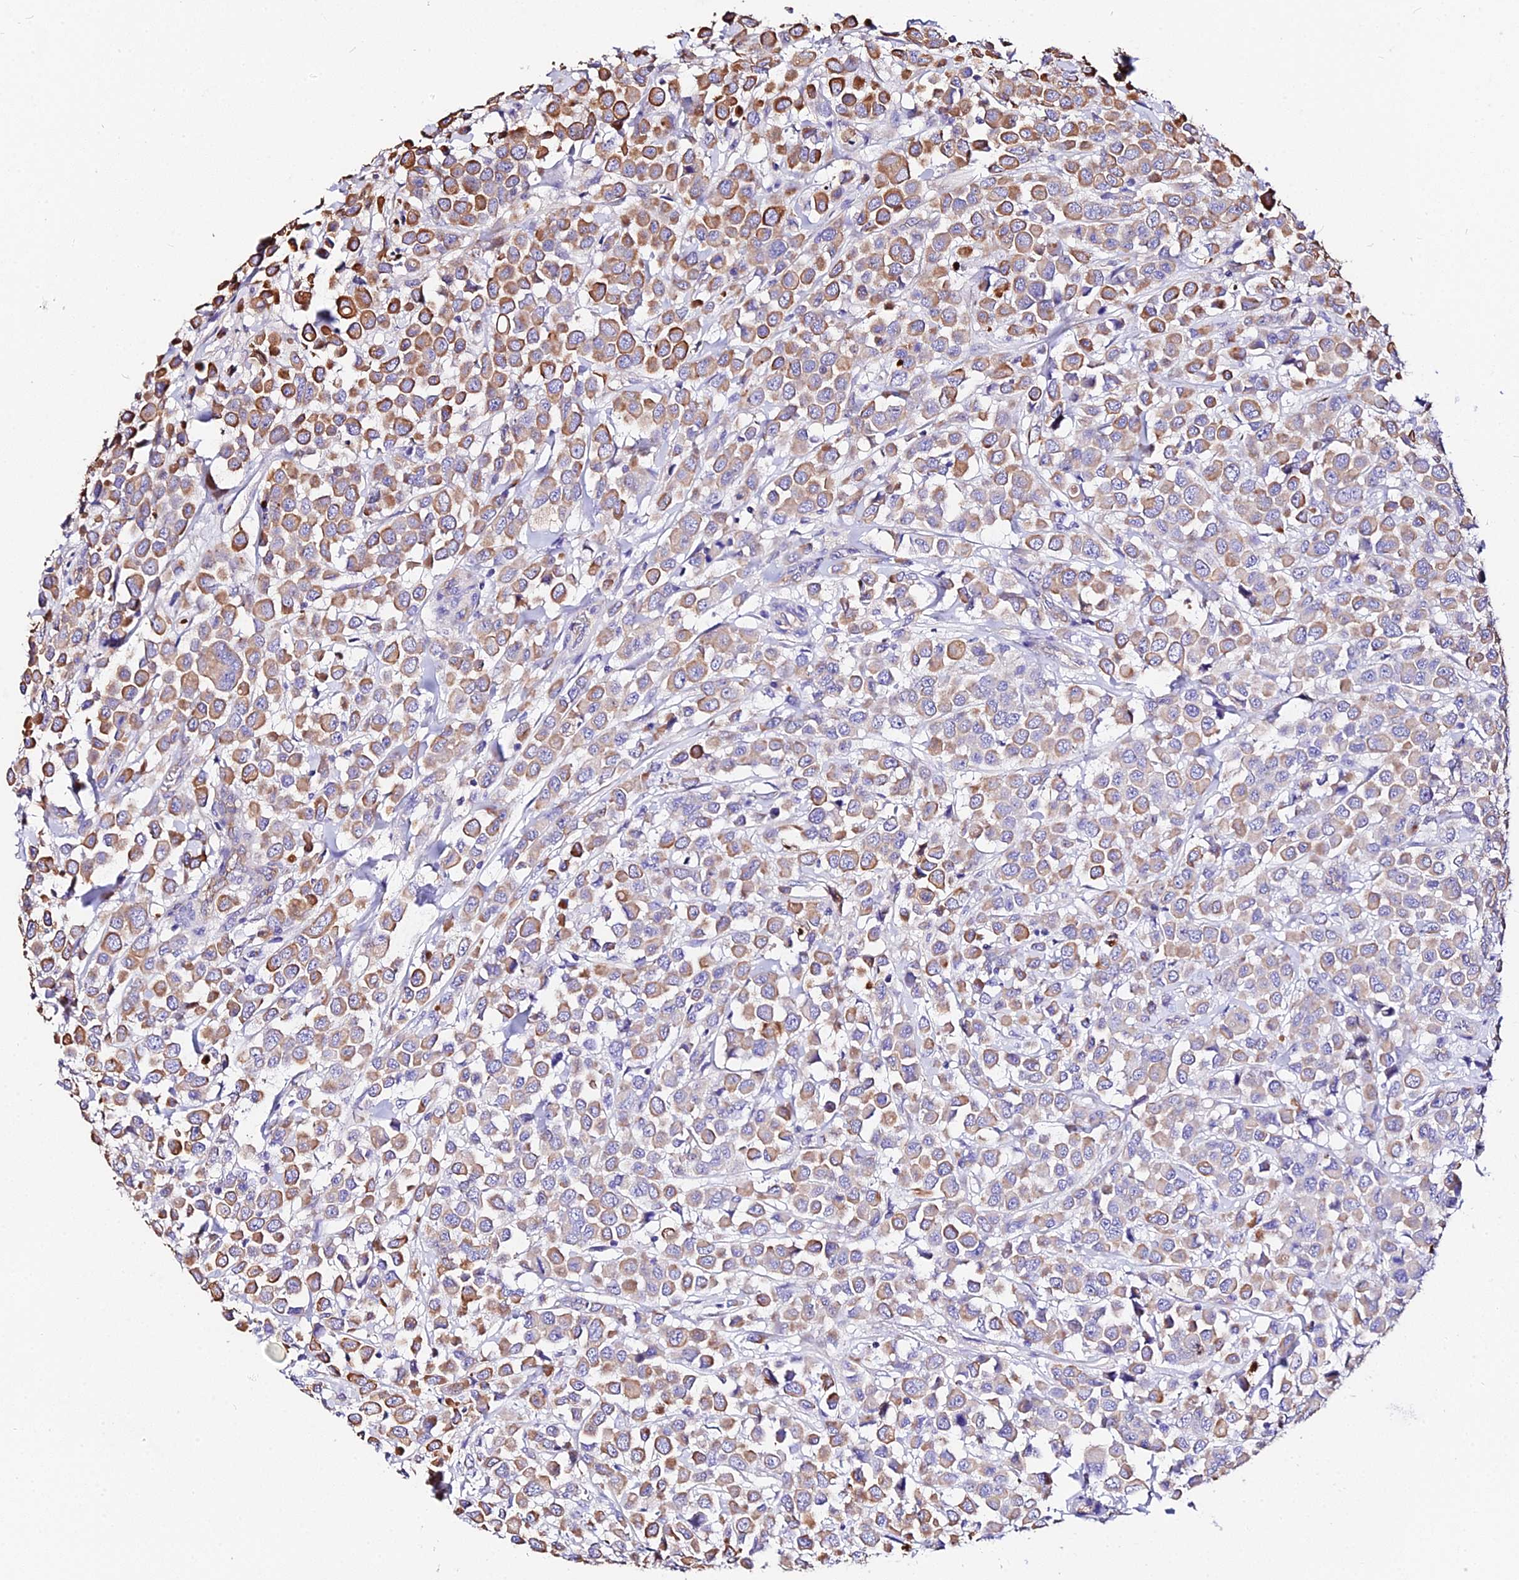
{"staining": {"intensity": "moderate", "quantity": ">75%", "location": "cytoplasmic/membranous"}, "tissue": "breast cancer", "cell_type": "Tumor cells", "image_type": "cancer", "snomed": [{"axis": "morphology", "description": "Duct carcinoma"}, {"axis": "topography", "description": "Breast"}], "caption": "Human breast cancer (intraductal carcinoma) stained for a protein (brown) reveals moderate cytoplasmic/membranous positive expression in approximately >75% of tumor cells.", "gene": "DAW1", "patient": {"sex": "female", "age": 61}}